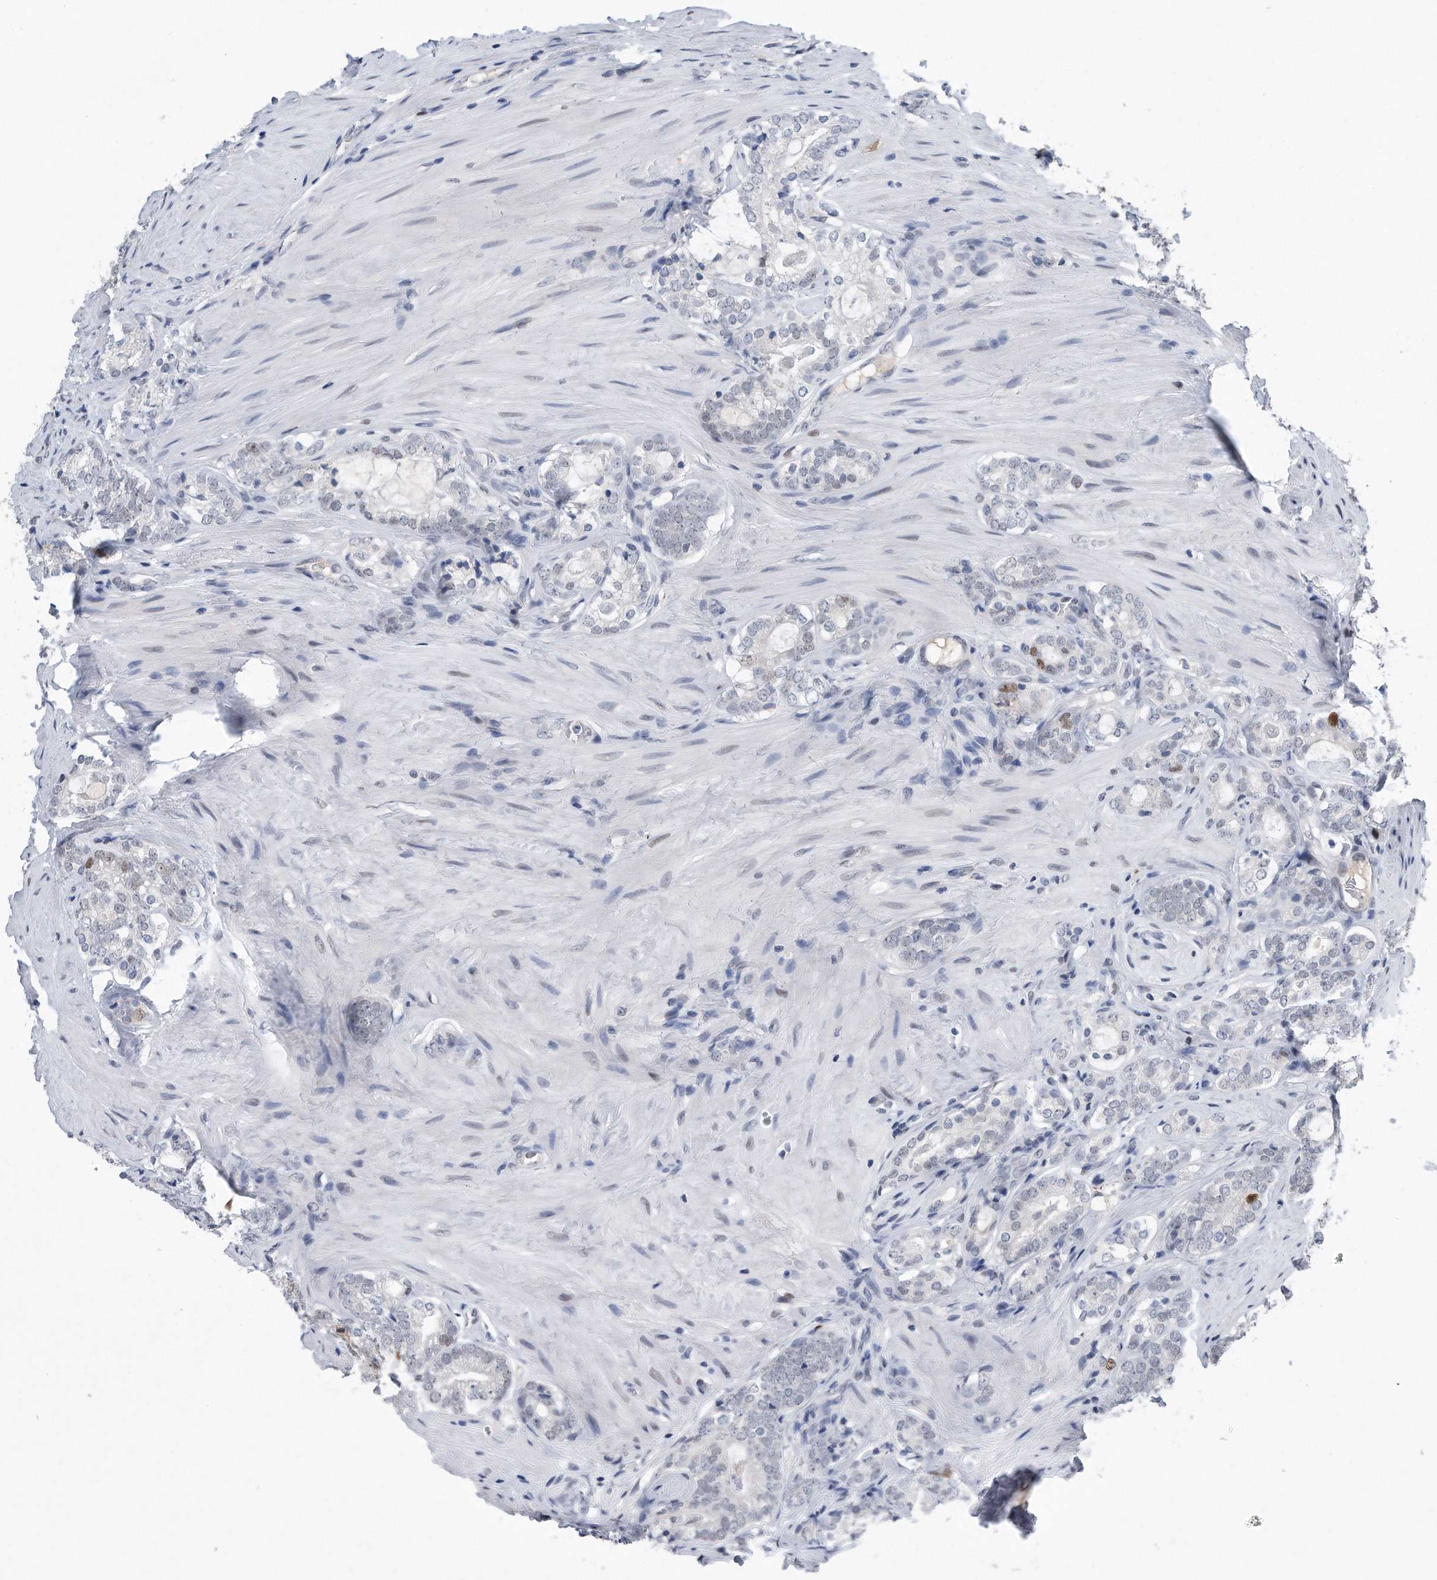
{"staining": {"intensity": "negative", "quantity": "none", "location": "none"}, "tissue": "prostate cancer", "cell_type": "Tumor cells", "image_type": "cancer", "snomed": [{"axis": "morphology", "description": "Adenocarcinoma, High grade"}, {"axis": "topography", "description": "Prostate"}], "caption": "Tumor cells are negative for protein expression in human prostate cancer.", "gene": "PCNA", "patient": {"sex": "male", "age": 63}}